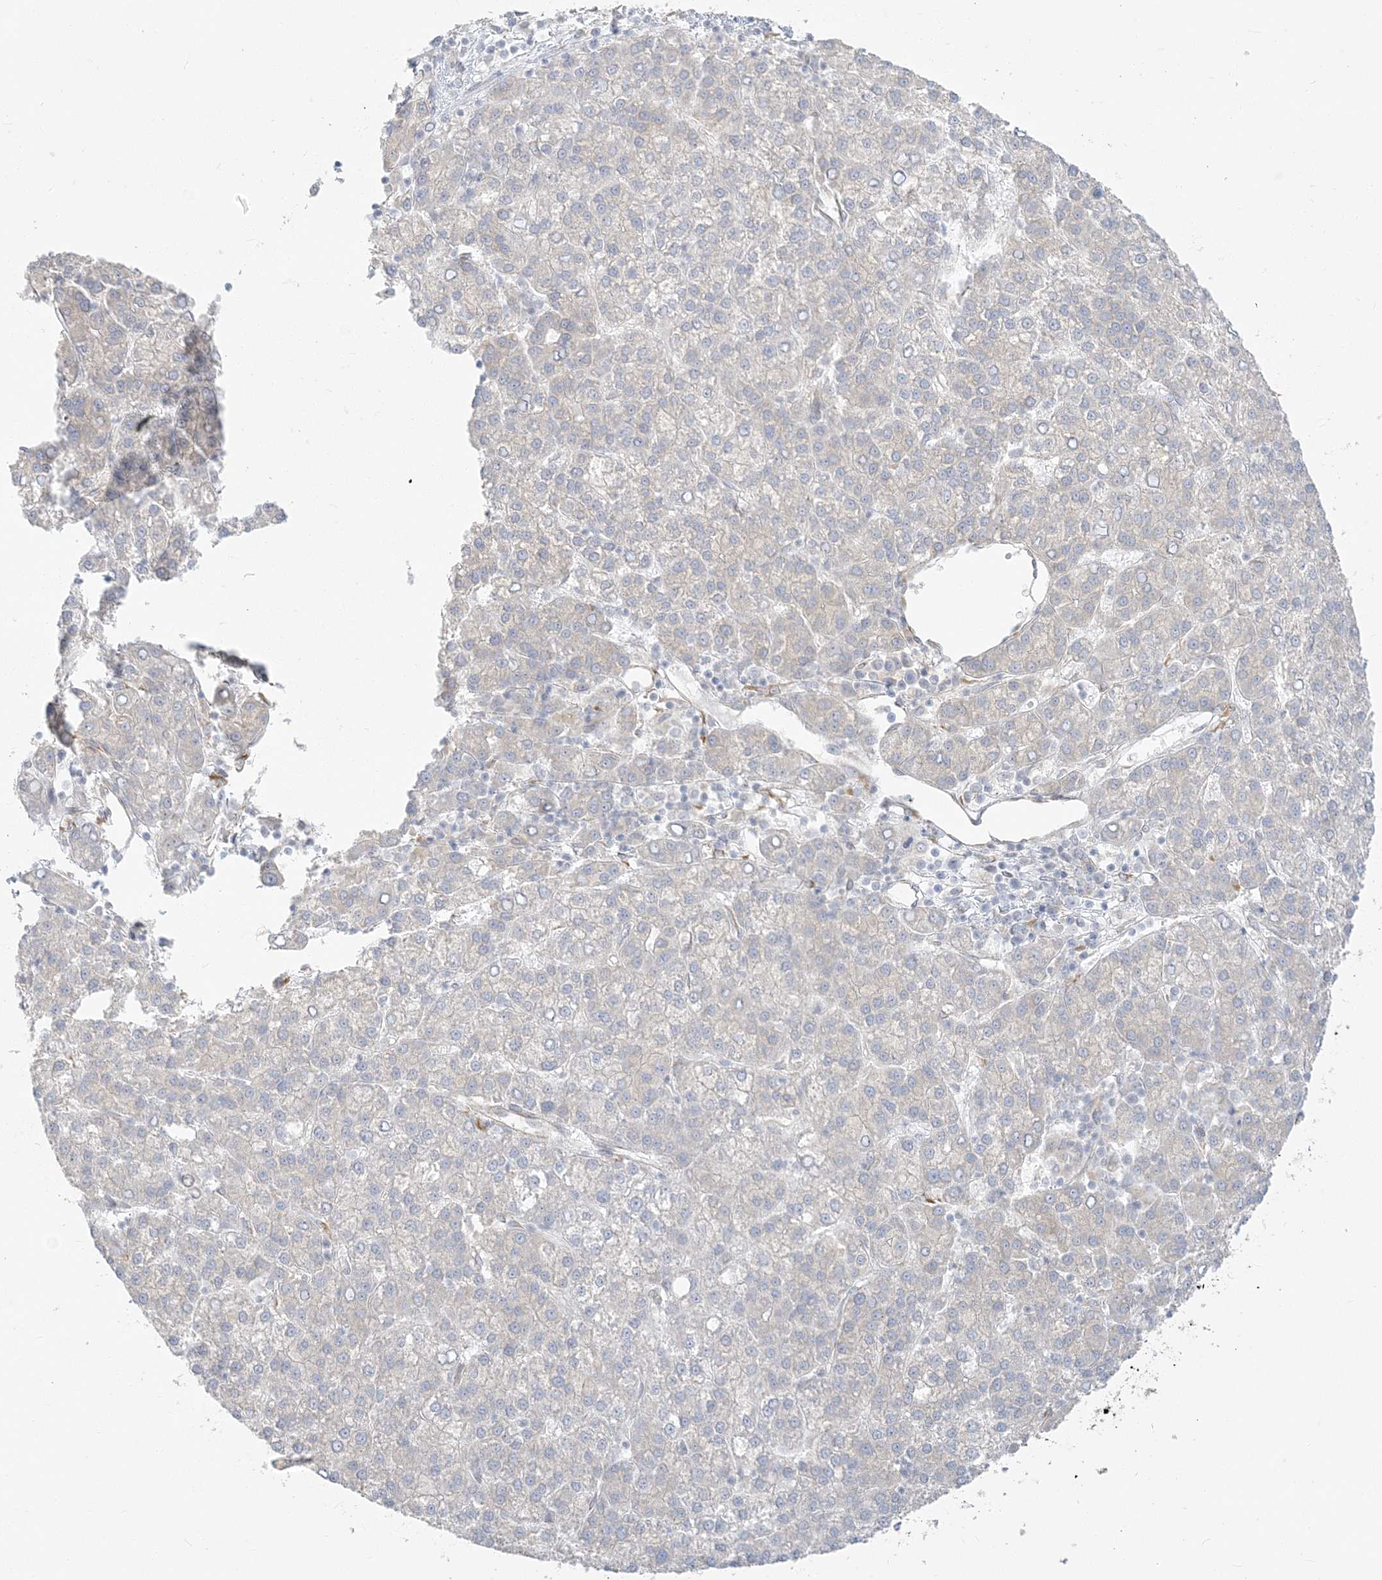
{"staining": {"intensity": "negative", "quantity": "none", "location": "none"}, "tissue": "liver cancer", "cell_type": "Tumor cells", "image_type": "cancer", "snomed": [{"axis": "morphology", "description": "Carcinoma, Hepatocellular, NOS"}, {"axis": "topography", "description": "Liver"}], "caption": "IHC histopathology image of neoplastic tissue: human liver hepatocellular carcinoma stained with DAB (3,3'-diaminobenzidine) exhibits no significant protein positivity in tumor cells. (DAB IHC with hematoxylin counter stain).", "gene": "ZC3H6", "patient": {"sex": "female", "age": 58}}